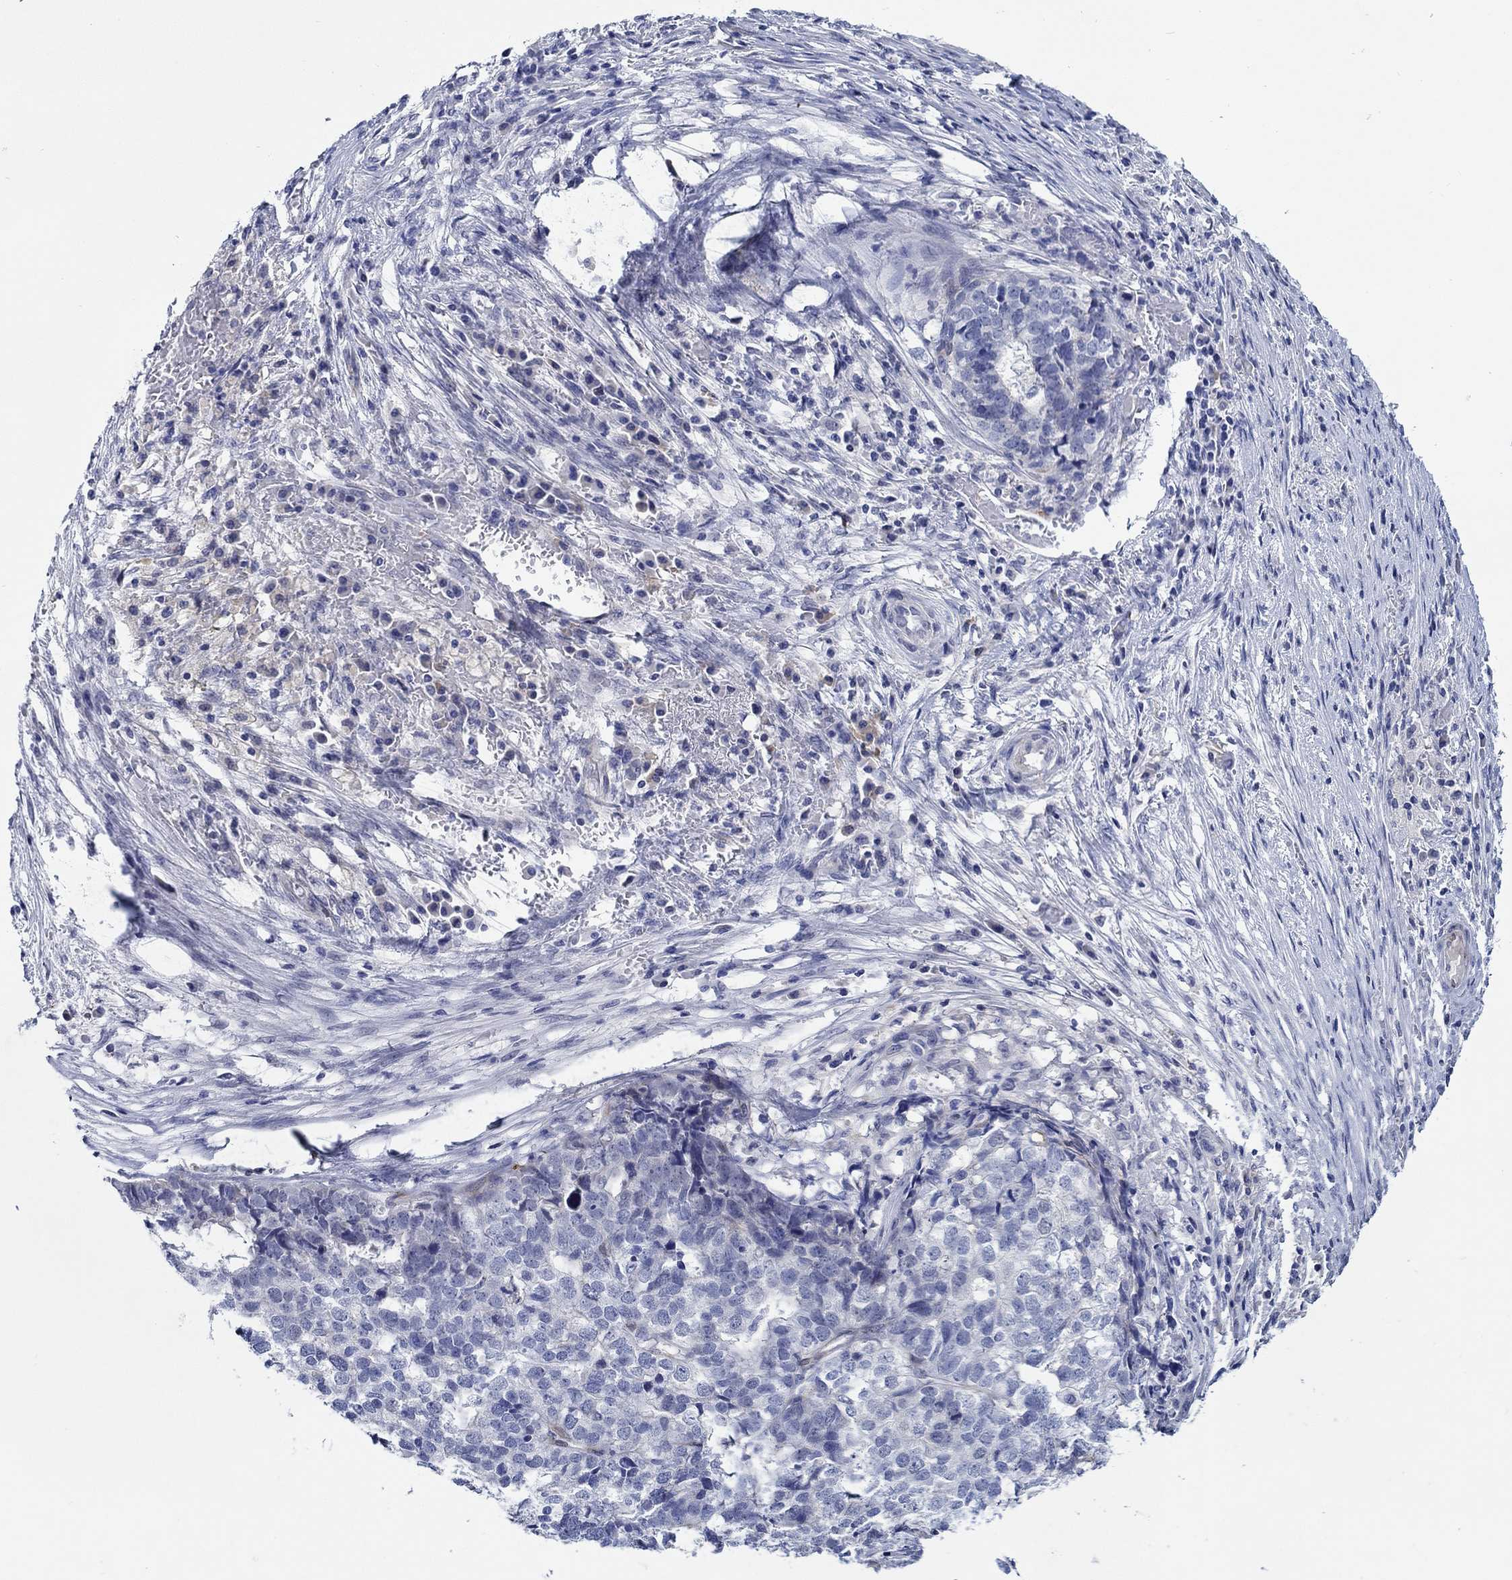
{"staining": {"intensity": "negative", "quantity": "none", "location": "none"}, "tissue": "stomach cancer", "cell_type": "Tumor cells", "image_type": "cancer", "snomed": [{"axis": "morphology", "description": "Adenocarcinoma, NOS"}, {"axis": "topography", "description": "Stomach"}], "caption": "Human stomach cancer (adenocarcinoma) stained for a protein using IHC exhibits no positivity in tumor cells.", "gene": "MC2R", "patient": {"sex": "male", "age": 69}}